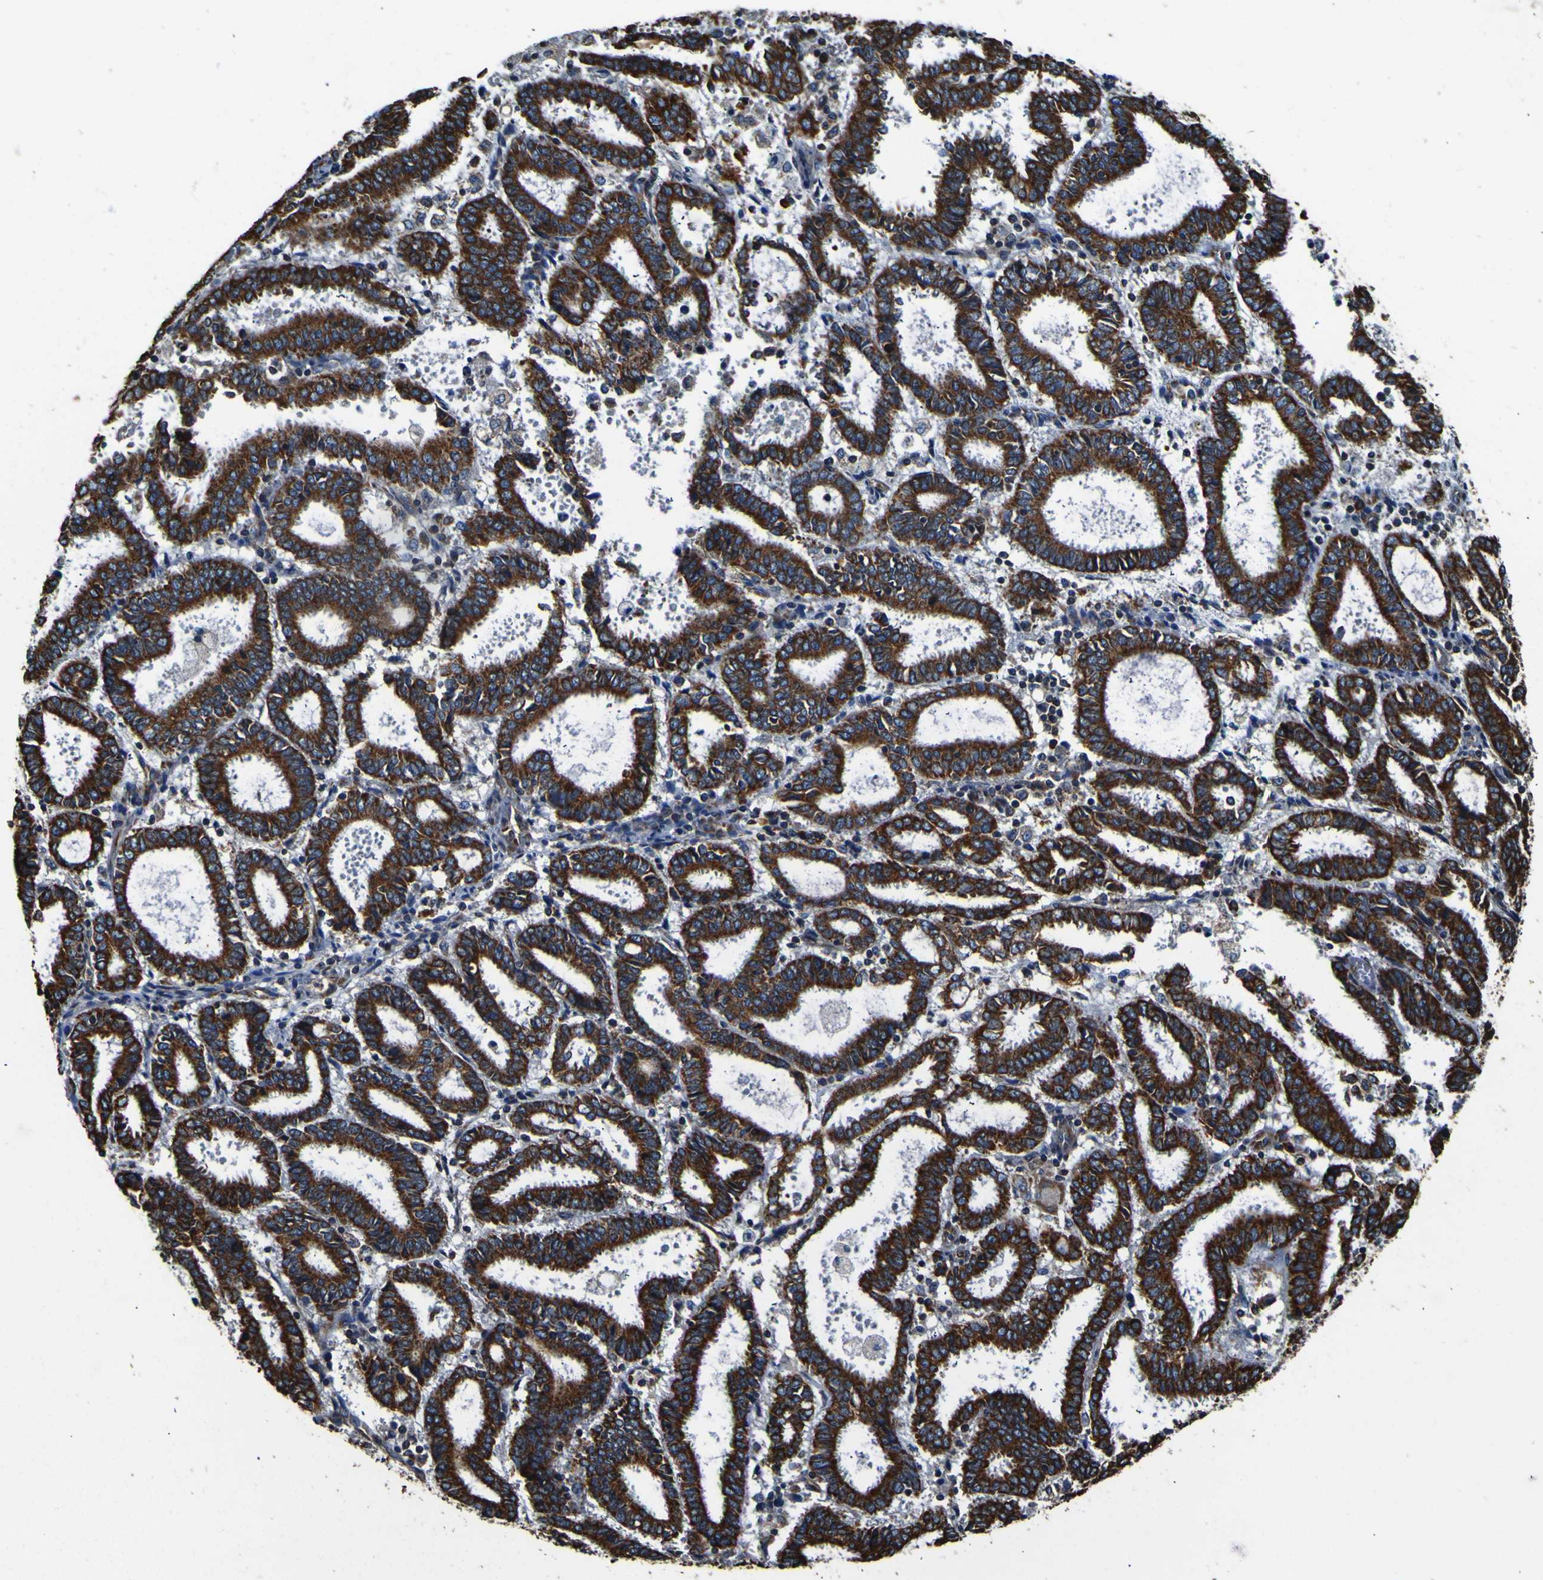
{"staining": {"intensity": "strong", "quantity": ">75%", "location": "cytoplasmic/membranous"}, "tissue": "endometrial cancer", "cell_type": "Tumor cells", "image_type": "cancer", "snomed": [{"axis": "morphology", "description": "Adenocarcinoma, NOS"}, {"axis": "topography", "description": "Uterus"}], "caption": "An image of endometrial cancer (adenocarcinoma) stained for a protein demonstrates strong cytoplasmic/membranous brown staining in tumor cells.", "gene": "INPP5A", "patient": {"sex": "female", "age": 83}}